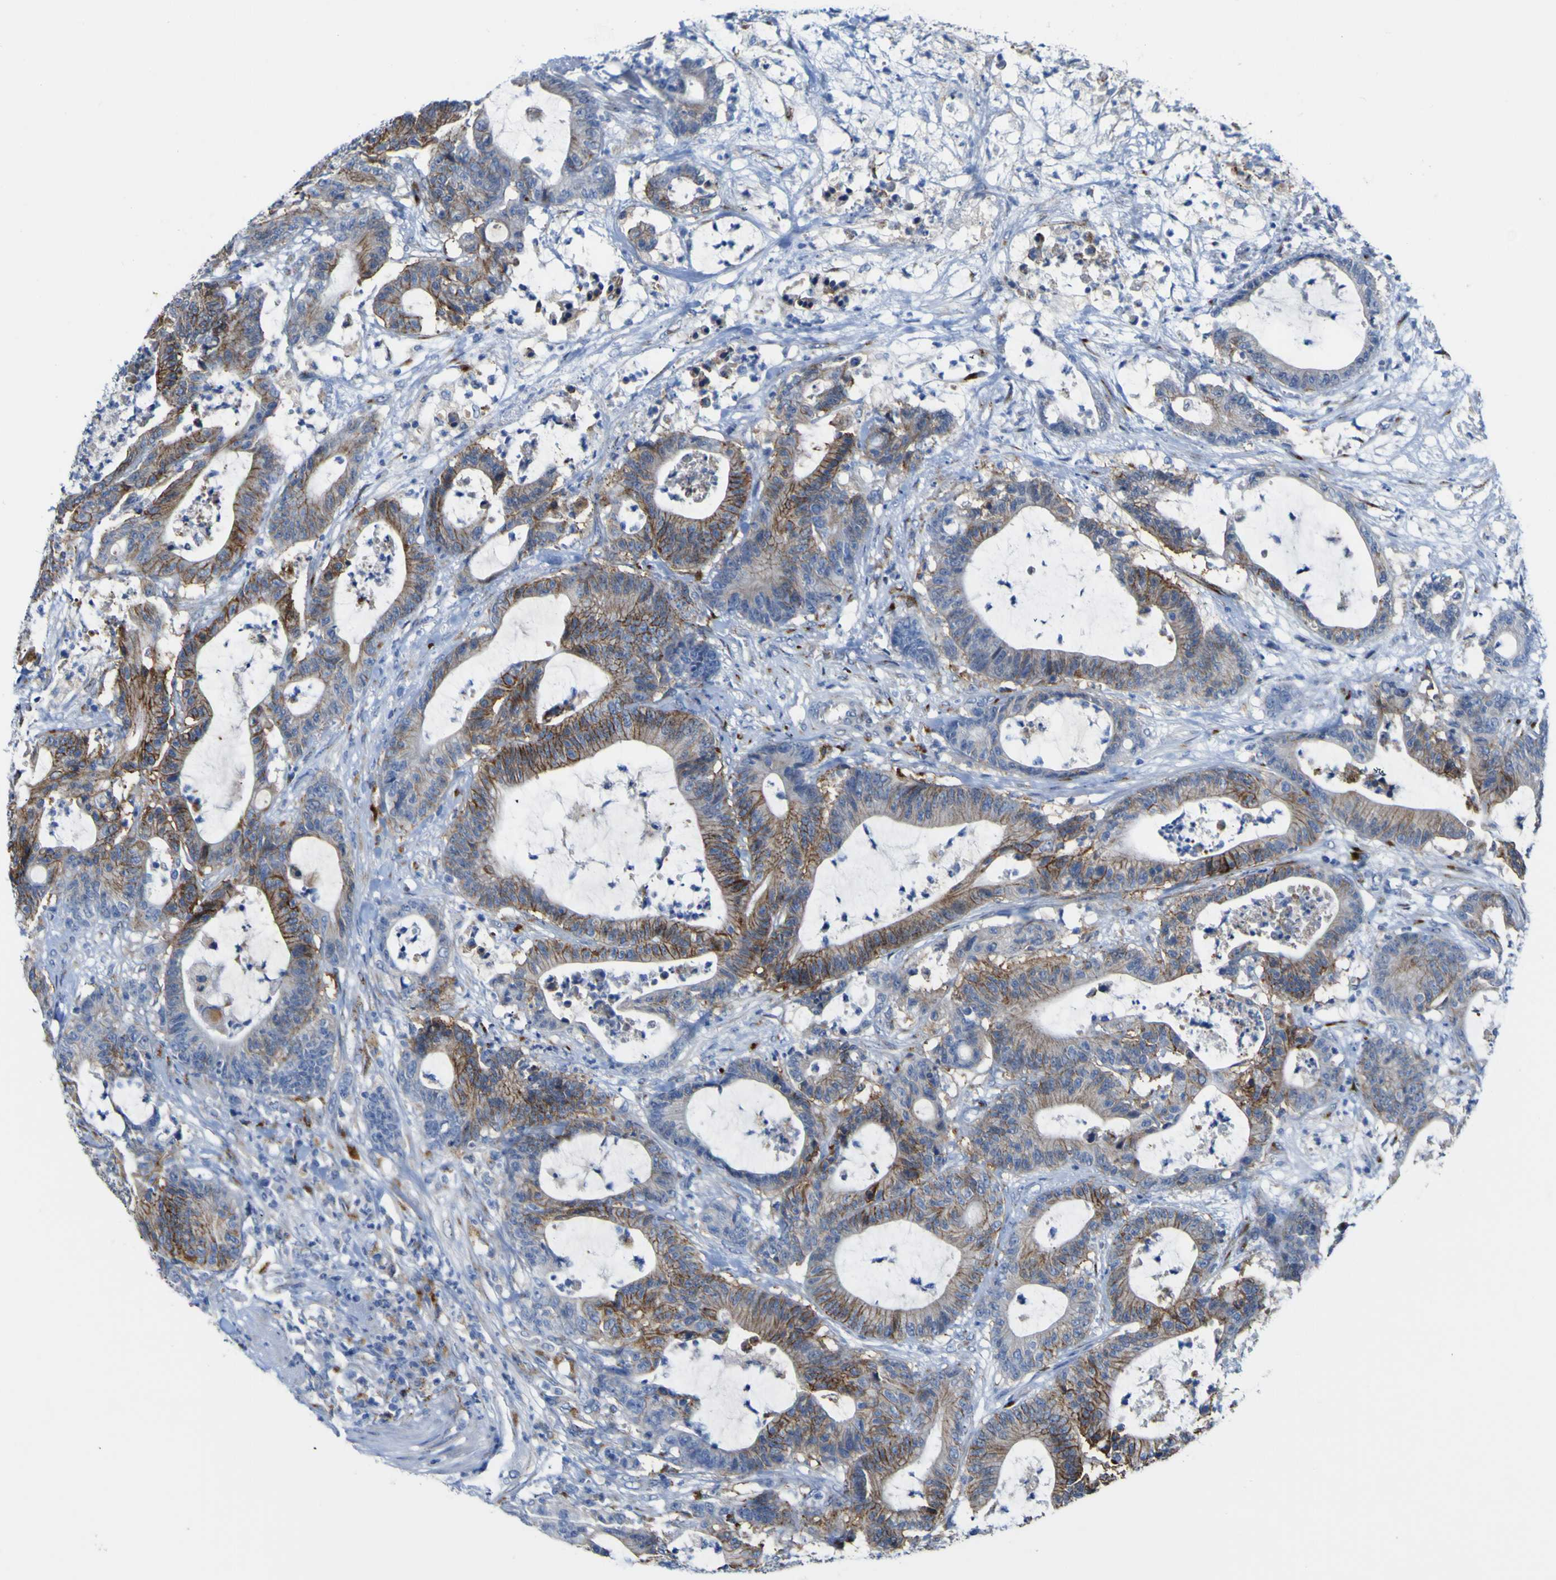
{"staining": {"intensity": "moderate", "quantity": ">75%", "location": "cytoplasmic/membranous"}, "tissue": "colorectal cancer", "cell_type": "Tumor cells", "image_type": "cancer", "snomed": [{"axis": "morphology", "description": "Adenocarcinoma, NOS"}, {"axis": "topography", "description": "Colon"}], "caption": "Immunohistochemistry (IHC) histopathology image of human colorectal adenocarcinoma stained for a protein (brown), which demonstrates medium levels of moderate cytoplasmic/membranous staining in approximately >75% of tumor cells.", "gene": "PTPRF", "patient": {"sex": "female", "age": 84}}